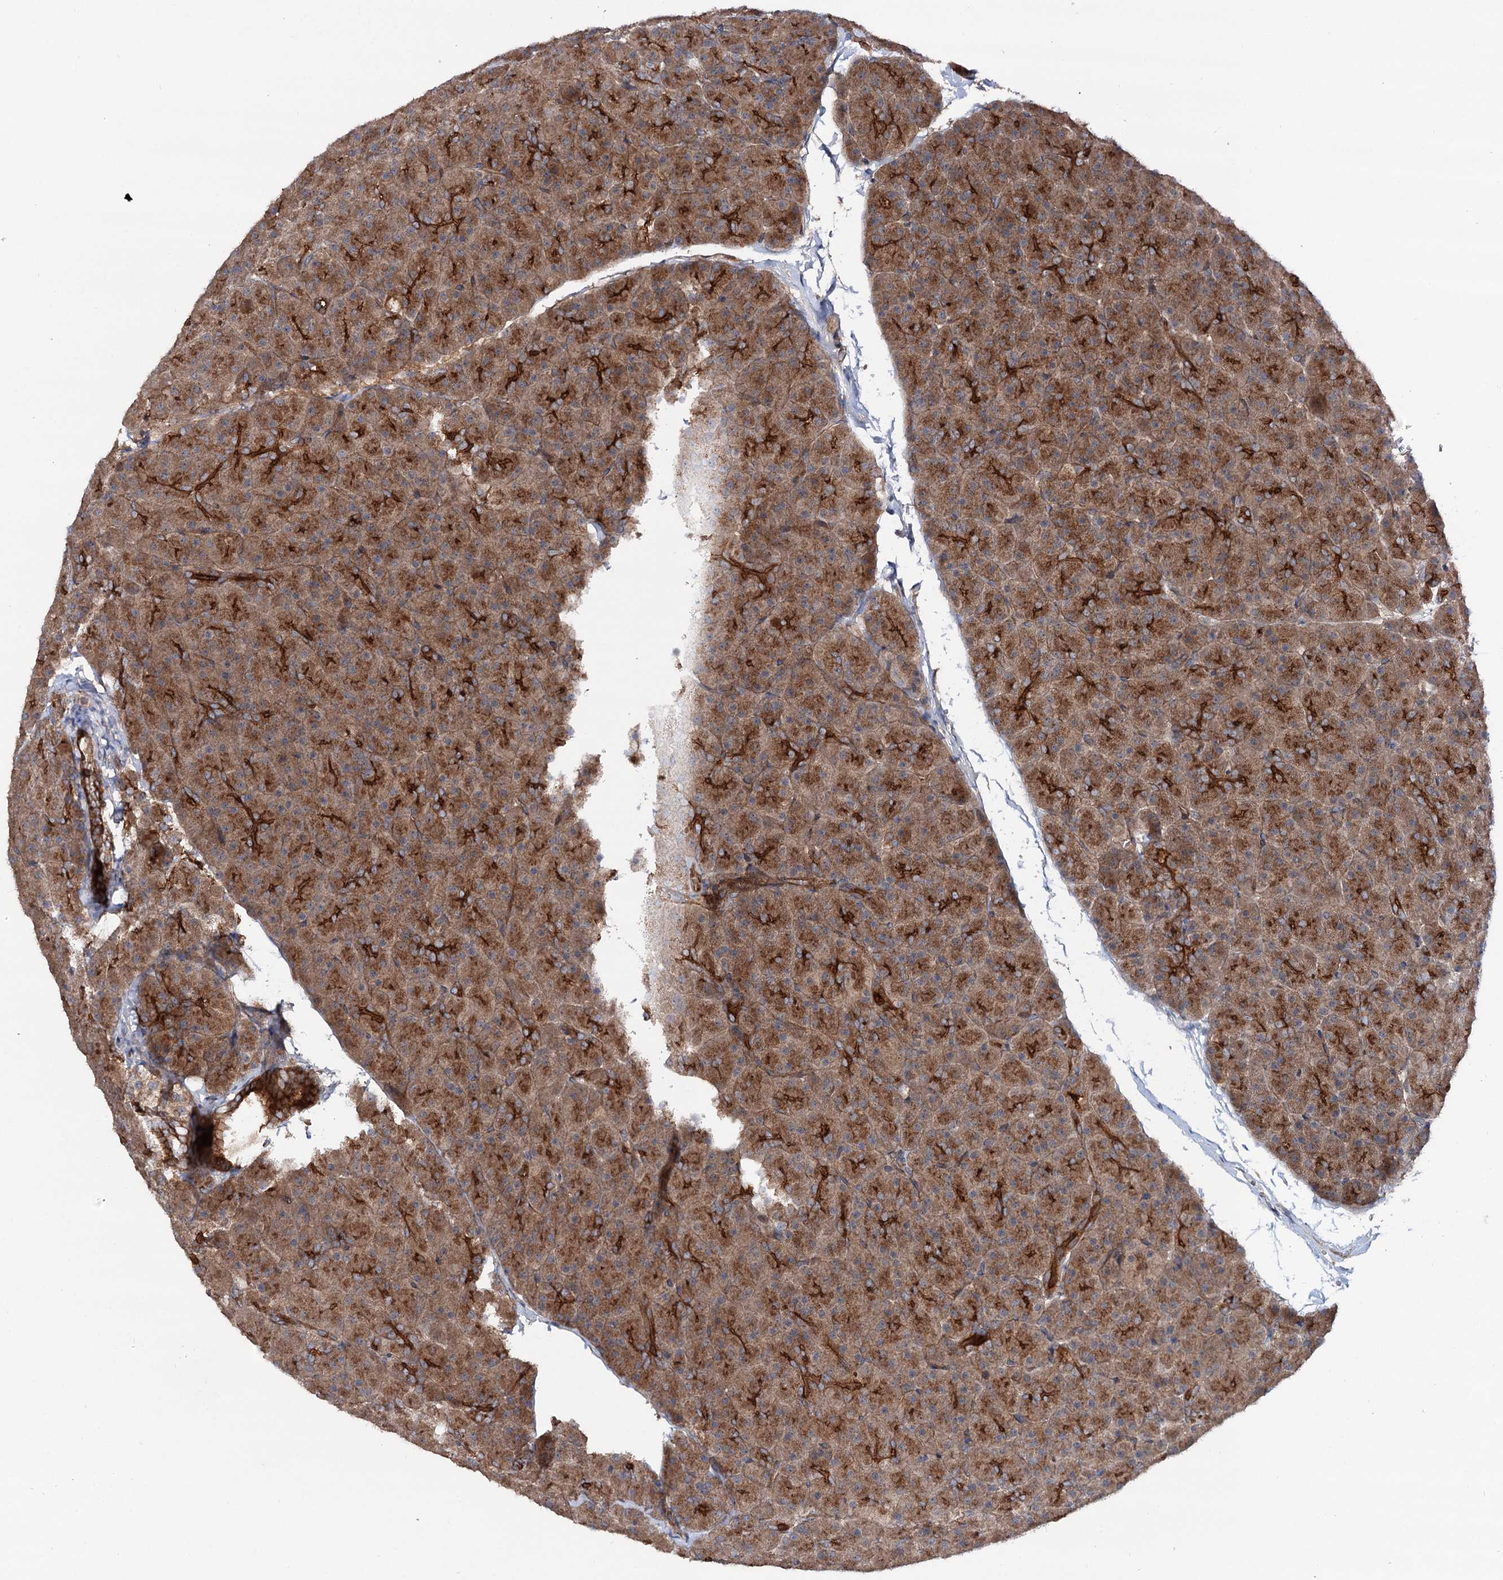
{"staining": {"intensity": "strong", "quantity": ">75%", "location": "cytoplasmic/membranous"}, "tissue": "pancreas", "cell_type": "Exocrine glandular cells", "image_type": "normal", "snomed": [{"axis": "morphology", "description": "Normal tissue, NOS"}, {"axis": "topography", "description": "Pancreas"}], "caption": "Protein staining of benign pancreas exhibits strong cytoplasmic/membranous expression in approximately >75% of exocrine glandular cells. Immunohistochemistry (ihc) stains the protein in brown and the nuclei are stained blue.", "gene": "ADGRG4", "patient": {"sex": "male", "age": 36}}